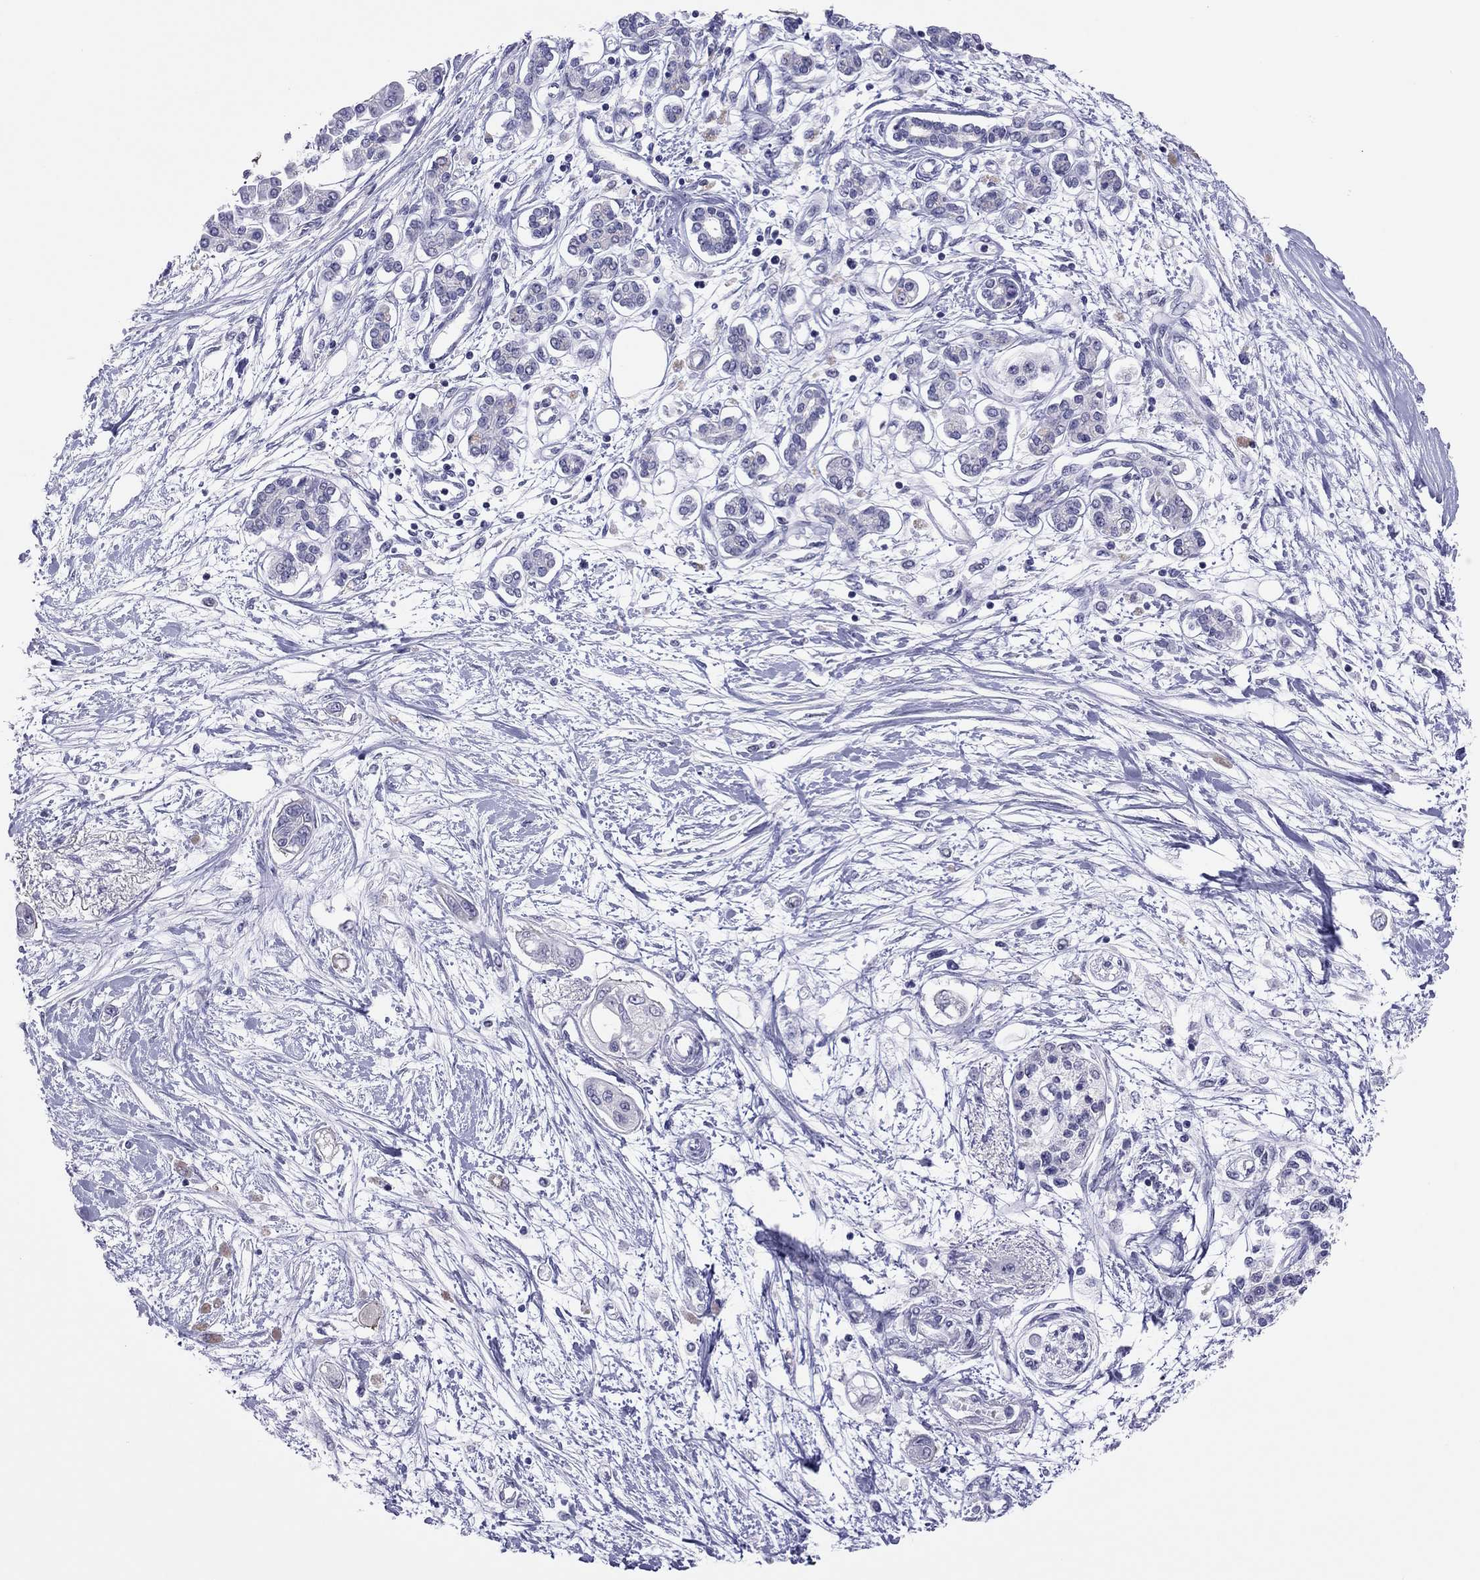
{"staining": {"intensity": "moderate", "quantity": "<25%", "location": "cytoplasmic/membranous"}, "tissue": "pancreatic cancer", "cell_type": "Tumor cells", "image_type": "cancer", "snomed": [{"axis": "morphology", "description": "Adenocarcinoma, NOS"}, {"axis": "topography", "description": "Pancreas"}], "caption": "A brown stain labels moderate cytoplasmic/membranous positivity of a protein in pancreatic adenocarcinoma tumor cells.", "gene": "JHY", "patient": {"sex": "female", "age": 77}}